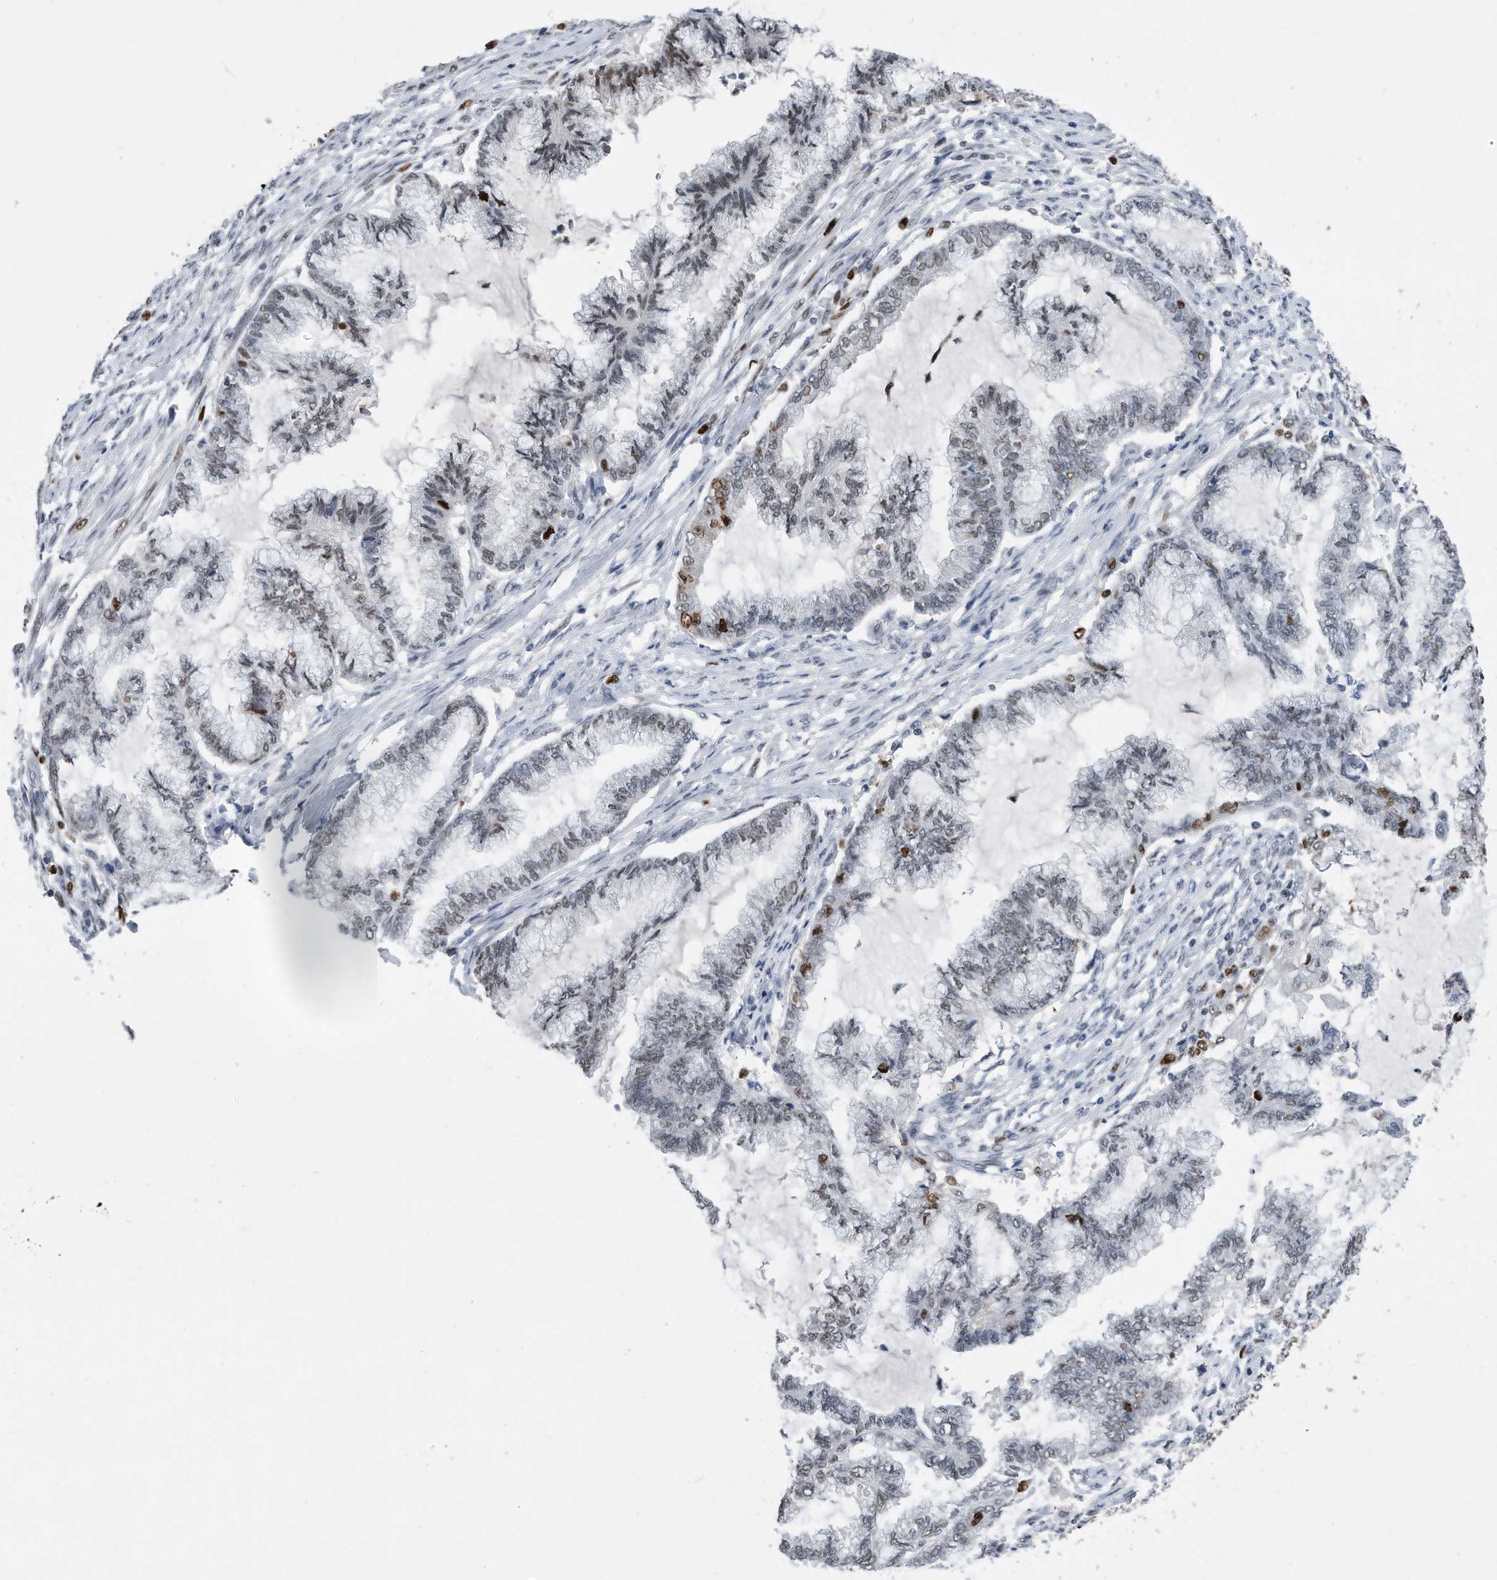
{"staining": {"intensity": "moderate", "quantity": "<25%", "location": "nuclear"}, "tissue": "endometrial cancer", "cell_type": "Tumor cells", "image_type": "cancer", "snomed": [{"axis": "morphology", "description": "Adenocarcinoma, NOS"}, {"axis": "topography", "description": "Endometrium"}], "caption": "This photomicrograph reveals IHC staining of human endometrial adenocarcinoma, with low moderate nuclear expression in about <25% of tumor cells.", "gene": "PCNA", "patient": {"sex": "female", "age": 86}}